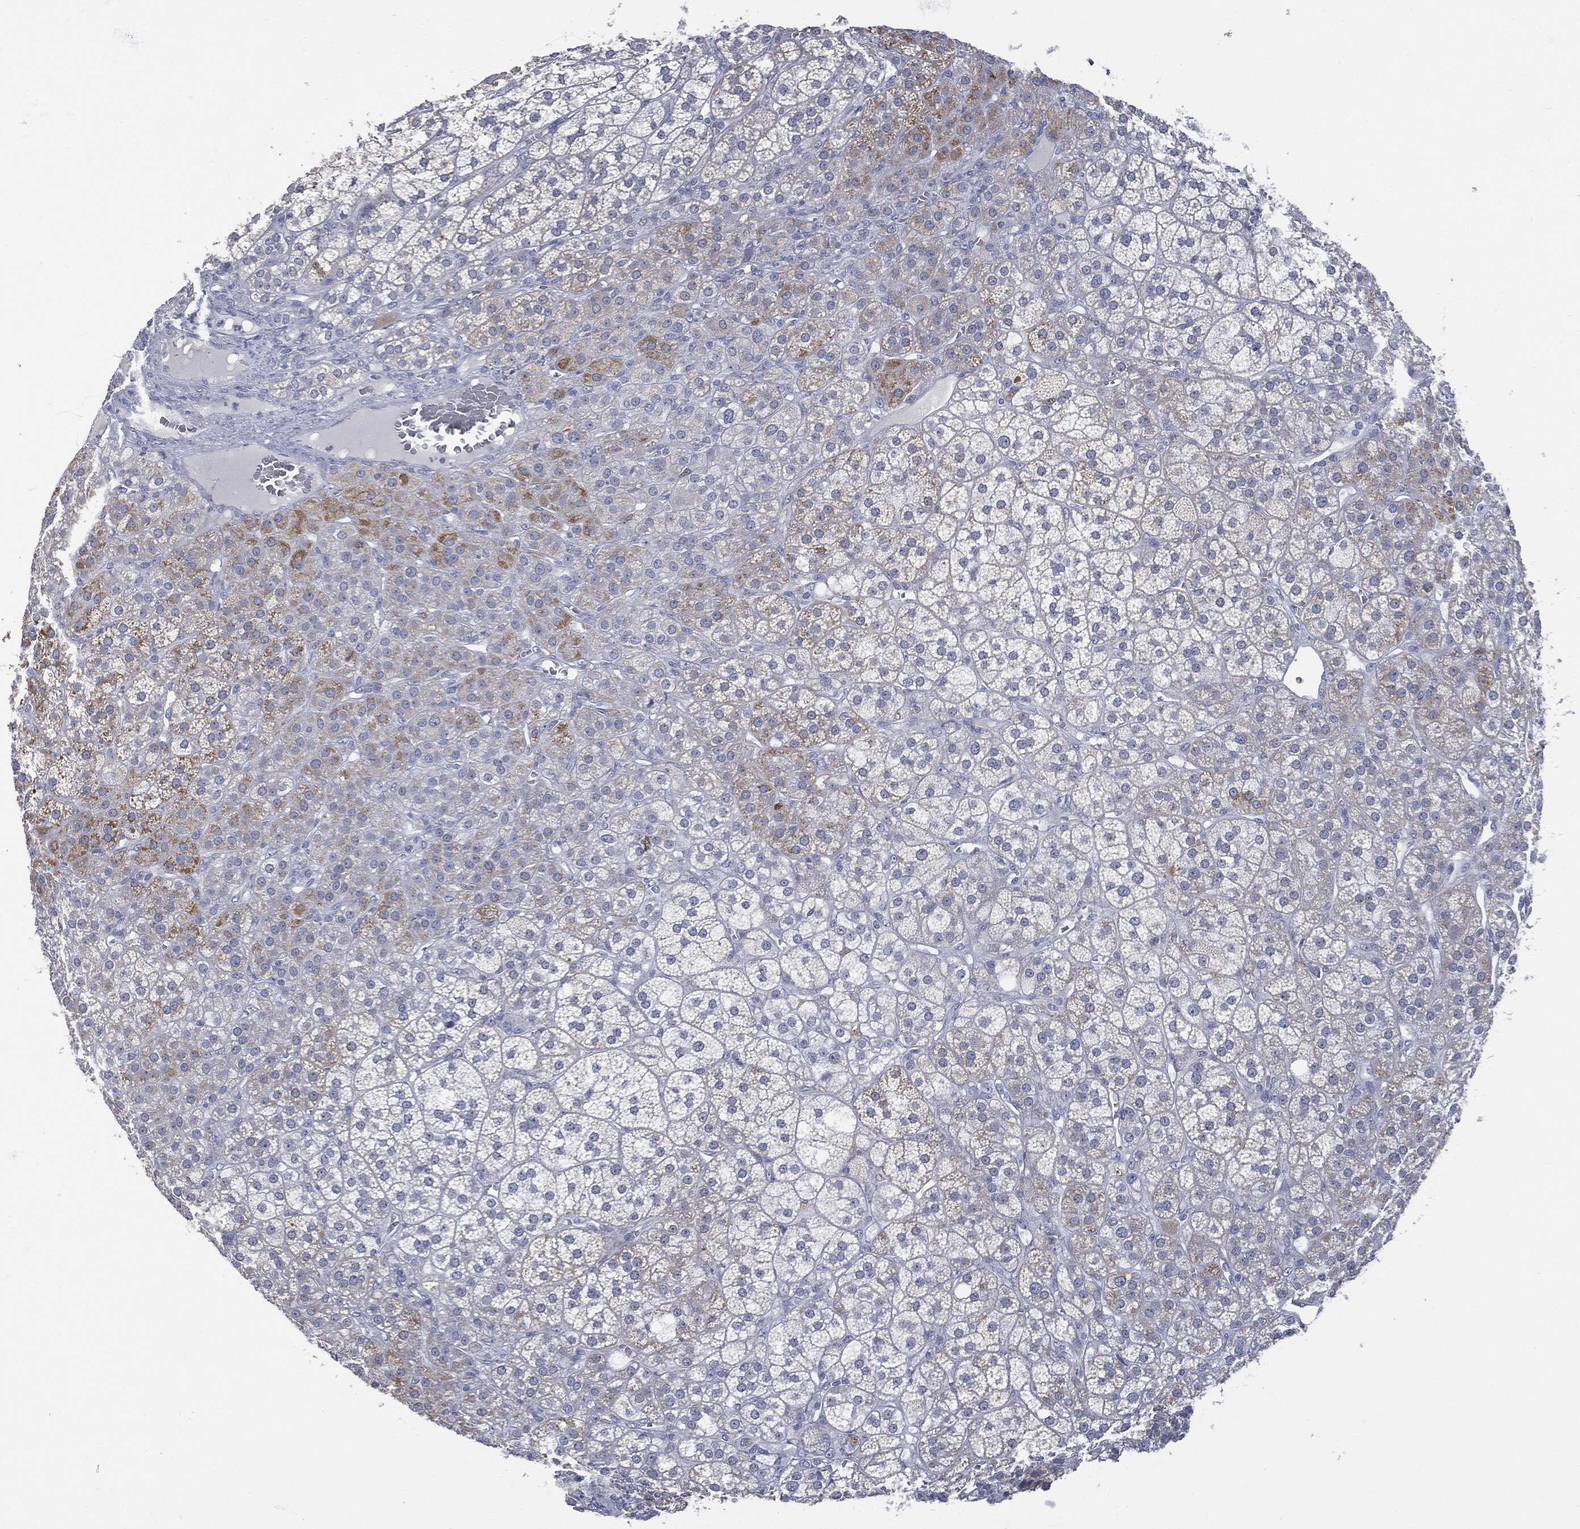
{"staining": {"intensity": "moderate", "quantity": "<25%", "location": "cytoplasmic/membranous"}, "tissue": "adrenal gland", "cell_type": "Glandular cells", "image_type": "normal", "snomed": [{"axis": "morphology", "description": "Normal tissue, NOS"}, {"axis": "topography", "description": "Adrenal gland"}], "caption": "An image of human adrenal gland stained for a protein reveals moderate cytoplasmic/membranous brown staining in glandular cells.", "gene": "UBE2C", "patient": {"sex": "female", "age": 60}}